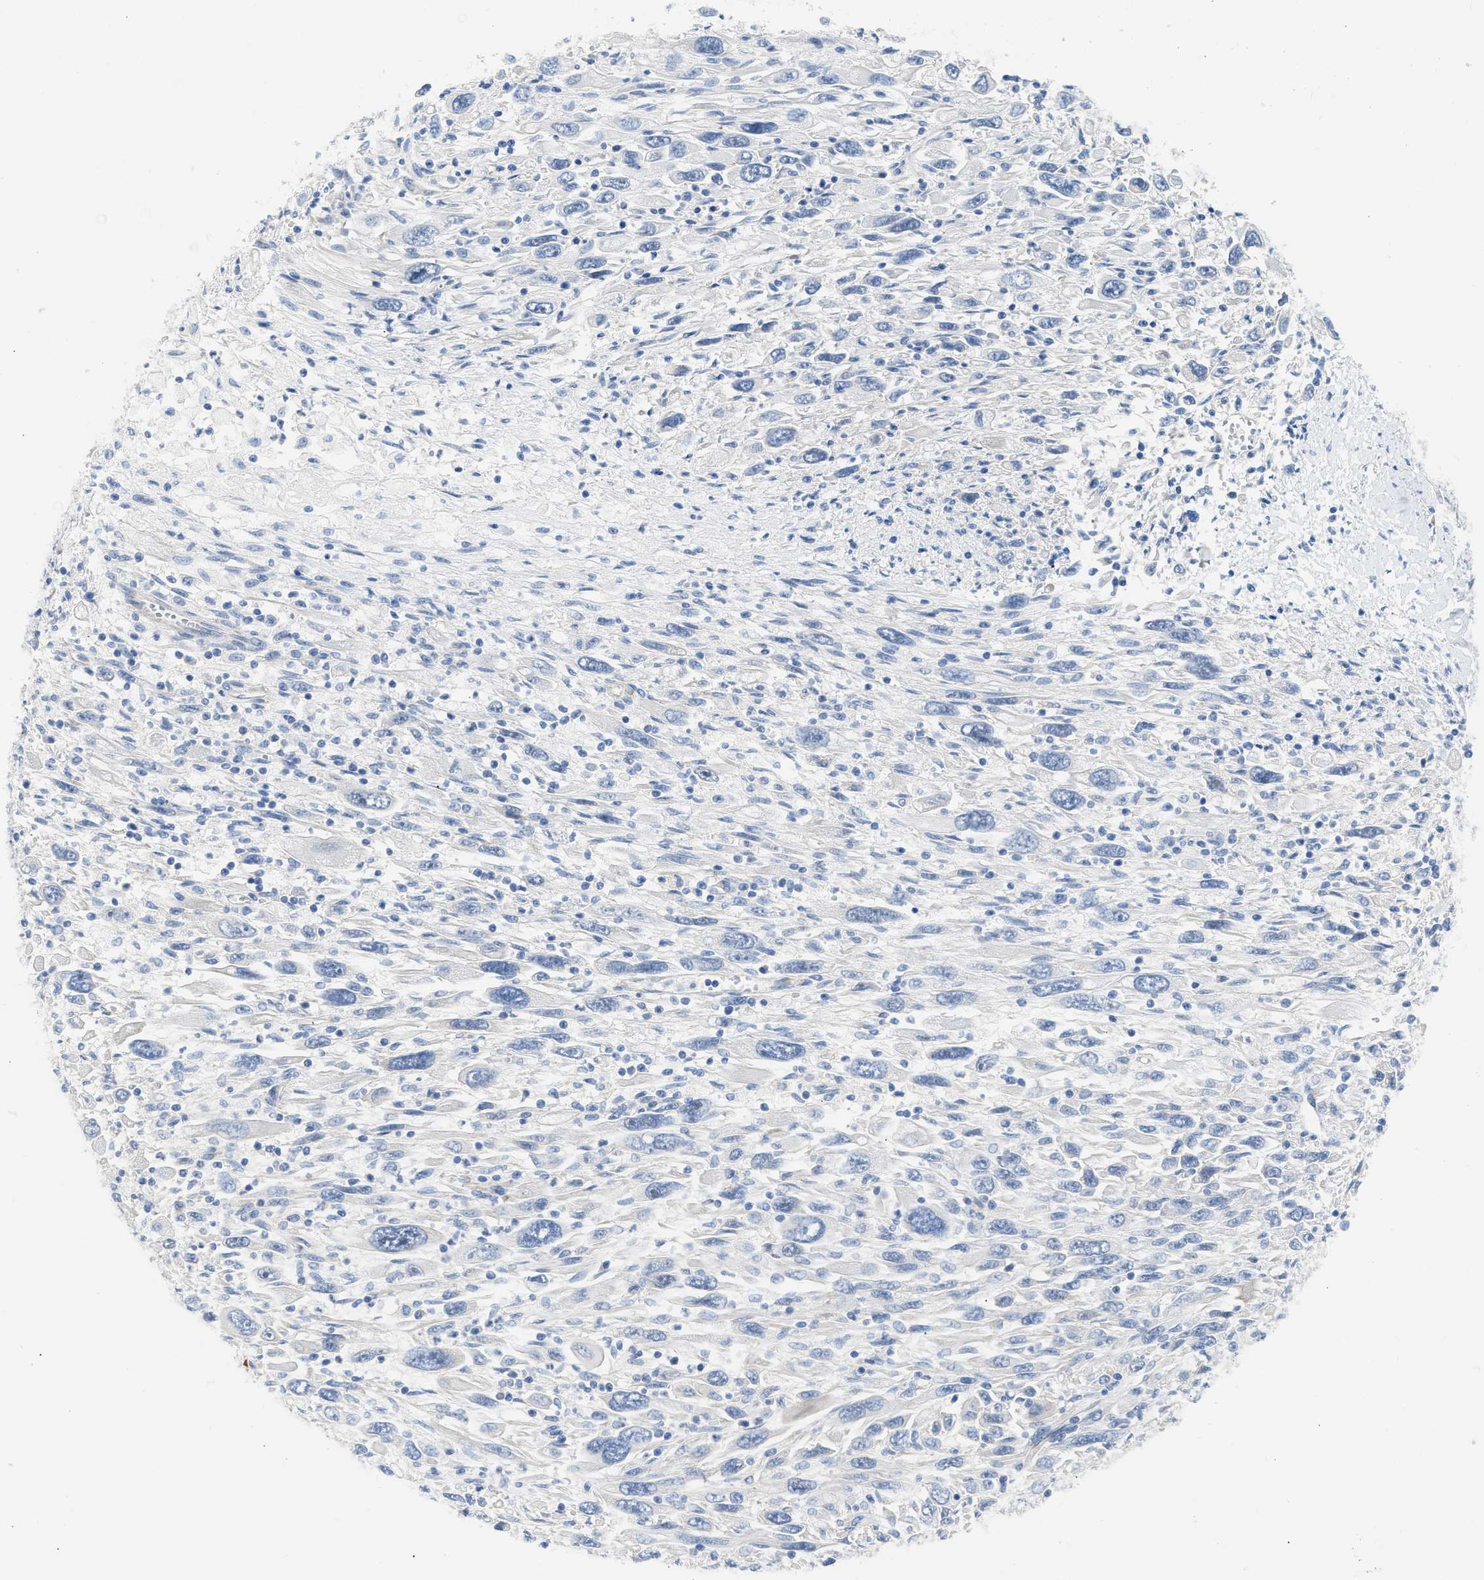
{"staining": {"intensity": "negative", "quantity": "none", "location": "none"}, "tissue": "melanoma", "cell_type": "Tumor cells", "image_type": "cancer", "snomed": [{"axis": "morphology", "description": "Malignant melanoma, Metastatic site"}, {"axis": "topography", "description": "Skin"}], "caption": "Immunohistochemistry (IHC) histopathology image of neoplastic tissue: human melanoma stained with DAB (3,3'-diaminobenzidine) exhibits no significant protein staining in tumor cells. (DAB immunohistochemistry (IHC), high magnification).", "gene": "FHL1", "patient": {"sex": "female", "age": 56}}